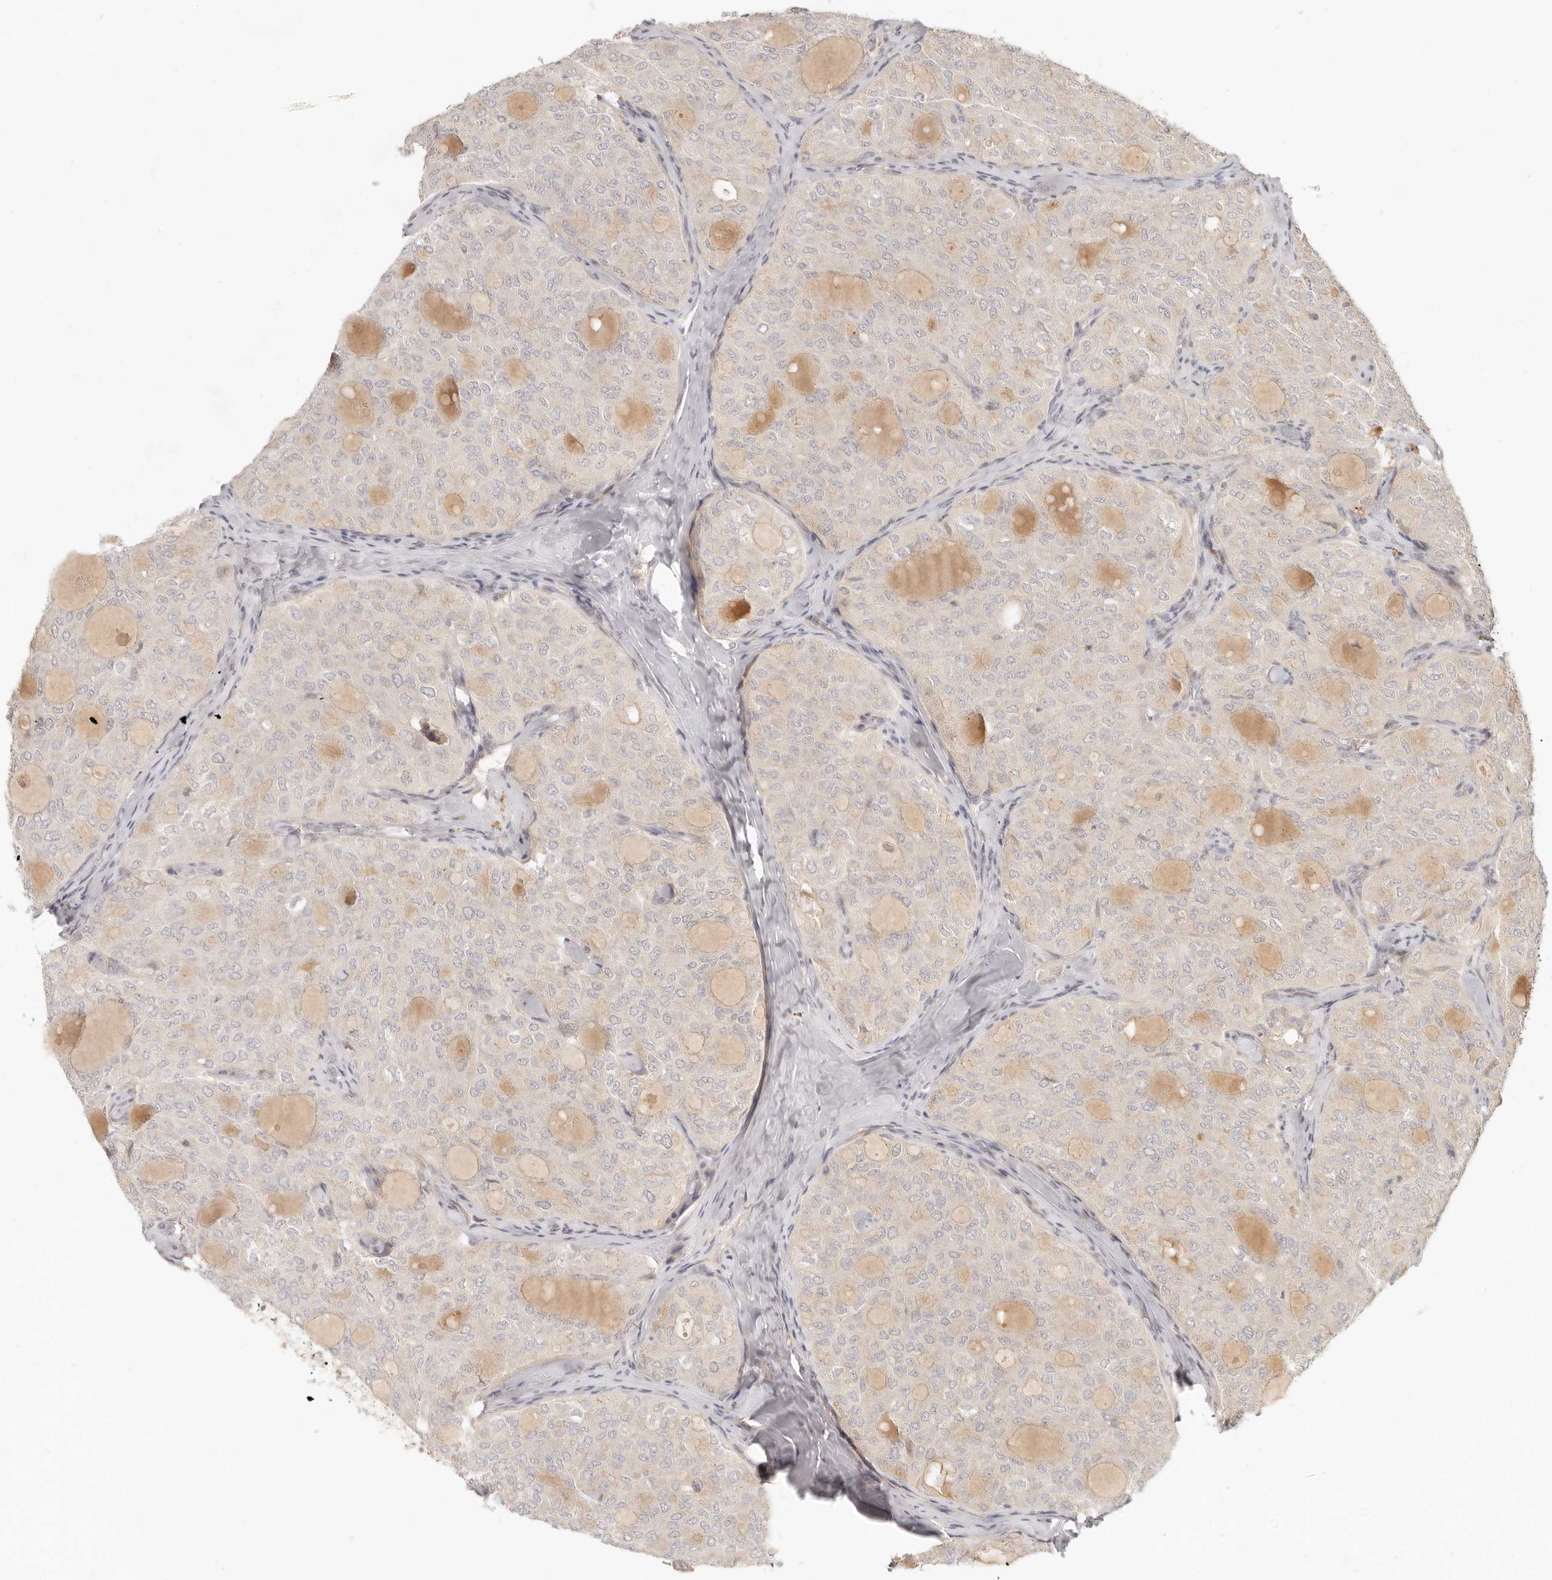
{"staining": {"intensity": "negative", "quantity": "none", "location": "none"}, "tissue": "thyroid cancer", "cell_type": "Tumor cells", "image_type": "cancer", "snomed": [{"axis": "morphology", "description": "Follicular adenoma carcinoma, NOS"}, {"axis": "topography", "description": "Thyroid gland"}], "caption": "This micrograph is of thyroid cancer (follicular adenoma carcinoma) stained with IHC to label a protein in brown with the nuclei are counter-stained blue. There is no positivity in tumor cells. (DAB immunohistochemistry, high magnification).", "gene": "UBXN11", "patient": {"sex": "male", "age": 75}}